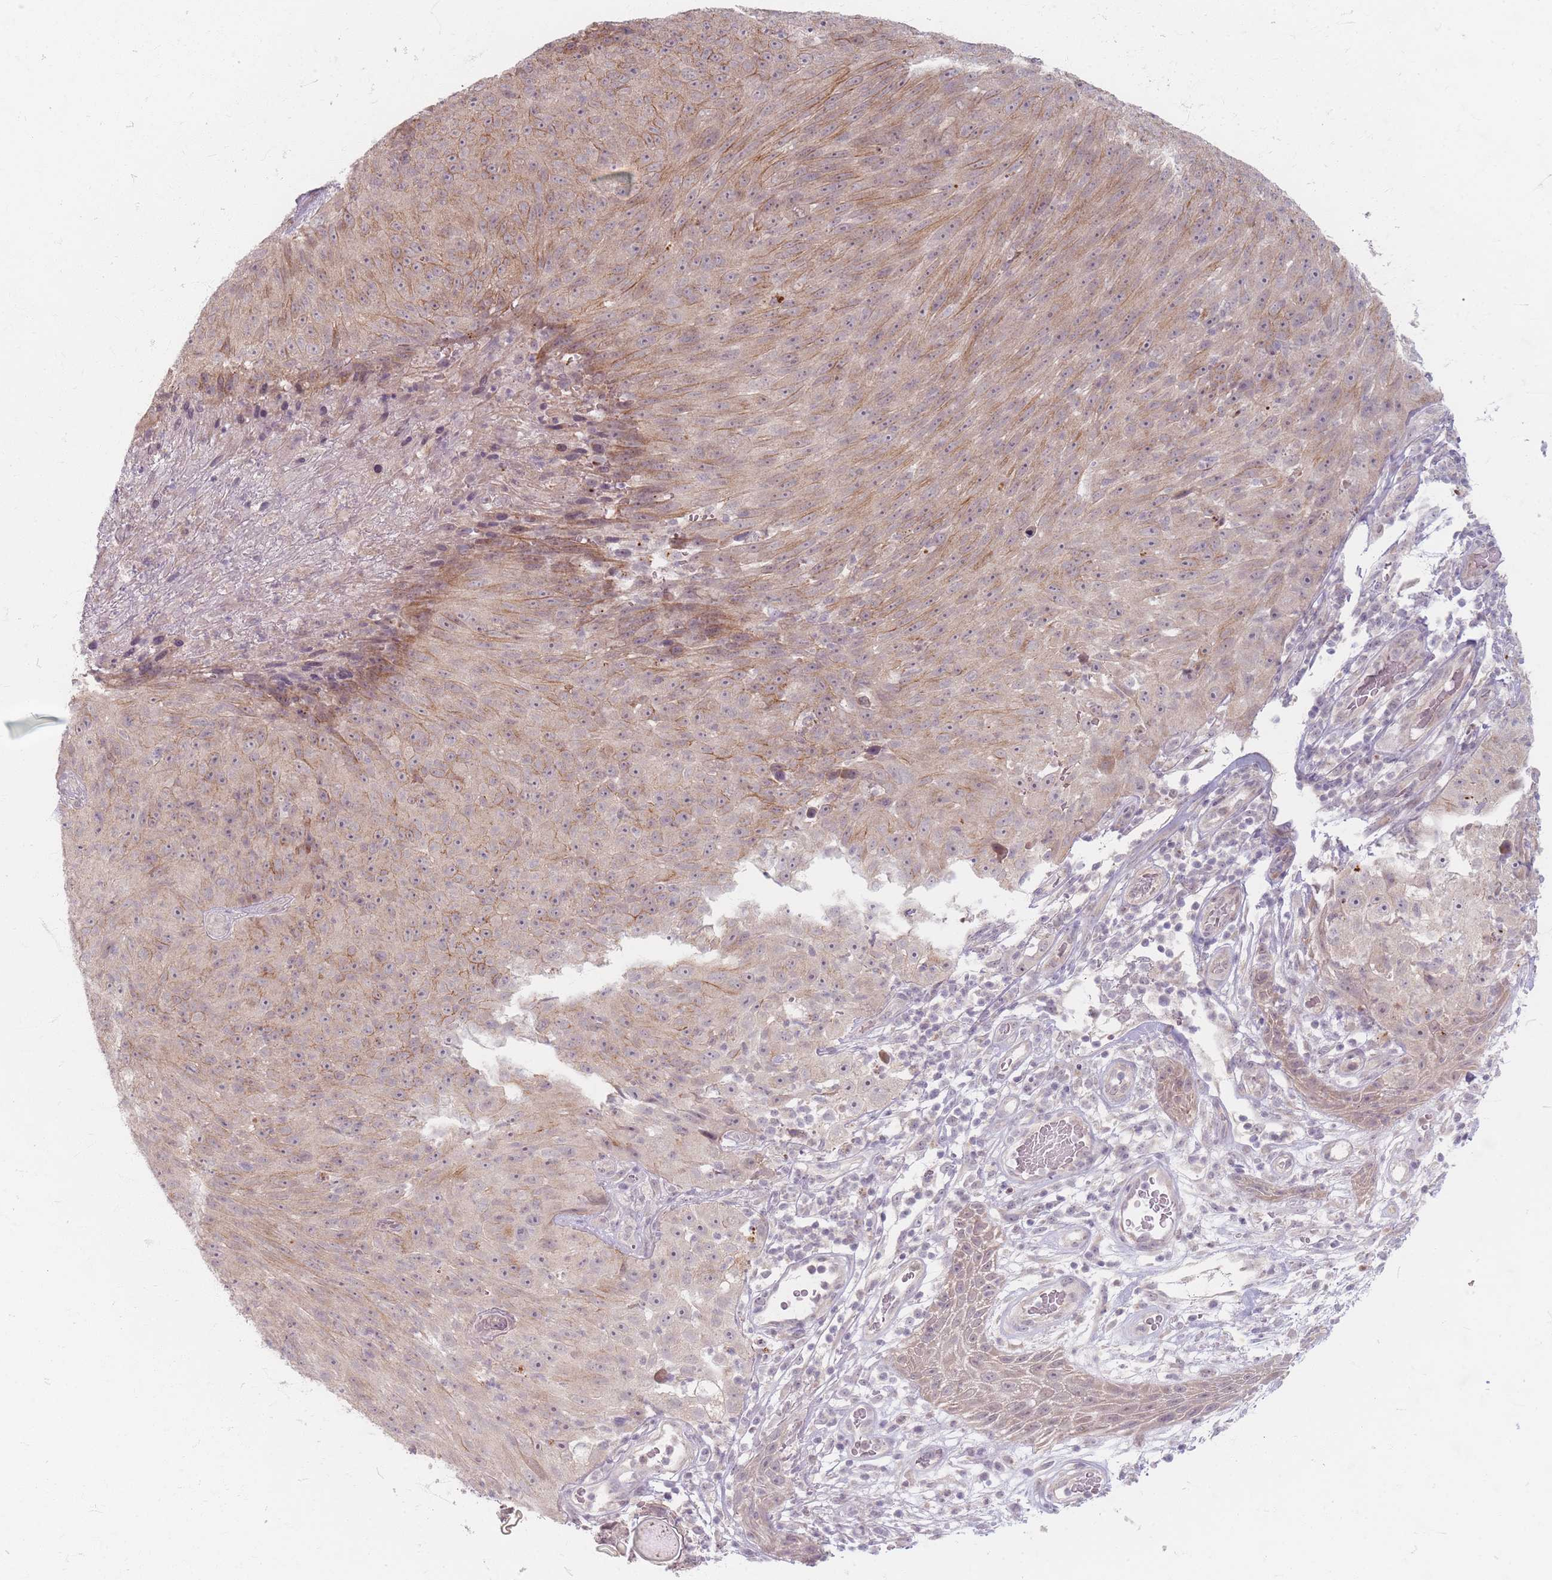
{"staining": {"intensity": "moderate", "quantity": "25%-75%", "location": "cytoplasmic/membranous"}, "tissue": "skin cancer", "cell_type": "Tumor cells", "image_type": "cancer", "snomed": [{"axis": "morphology", "description": "Squamous cell carcinoma, NOS"}, {"axis": "topography", "description": "Skin"}], "caption": "Skin cancer (squamous cell carcinoma) tissue exhibits moderate cytoplasmic/membranous expression in about 25%-75% of tumor cells, visualized by immunohistochemistry. Immunohistochemistry (ihc) stains the protein in brown and the nuclei are stained blue.", "gene": "GABRA6", "patient": {"sex": "female", "age": 87}}